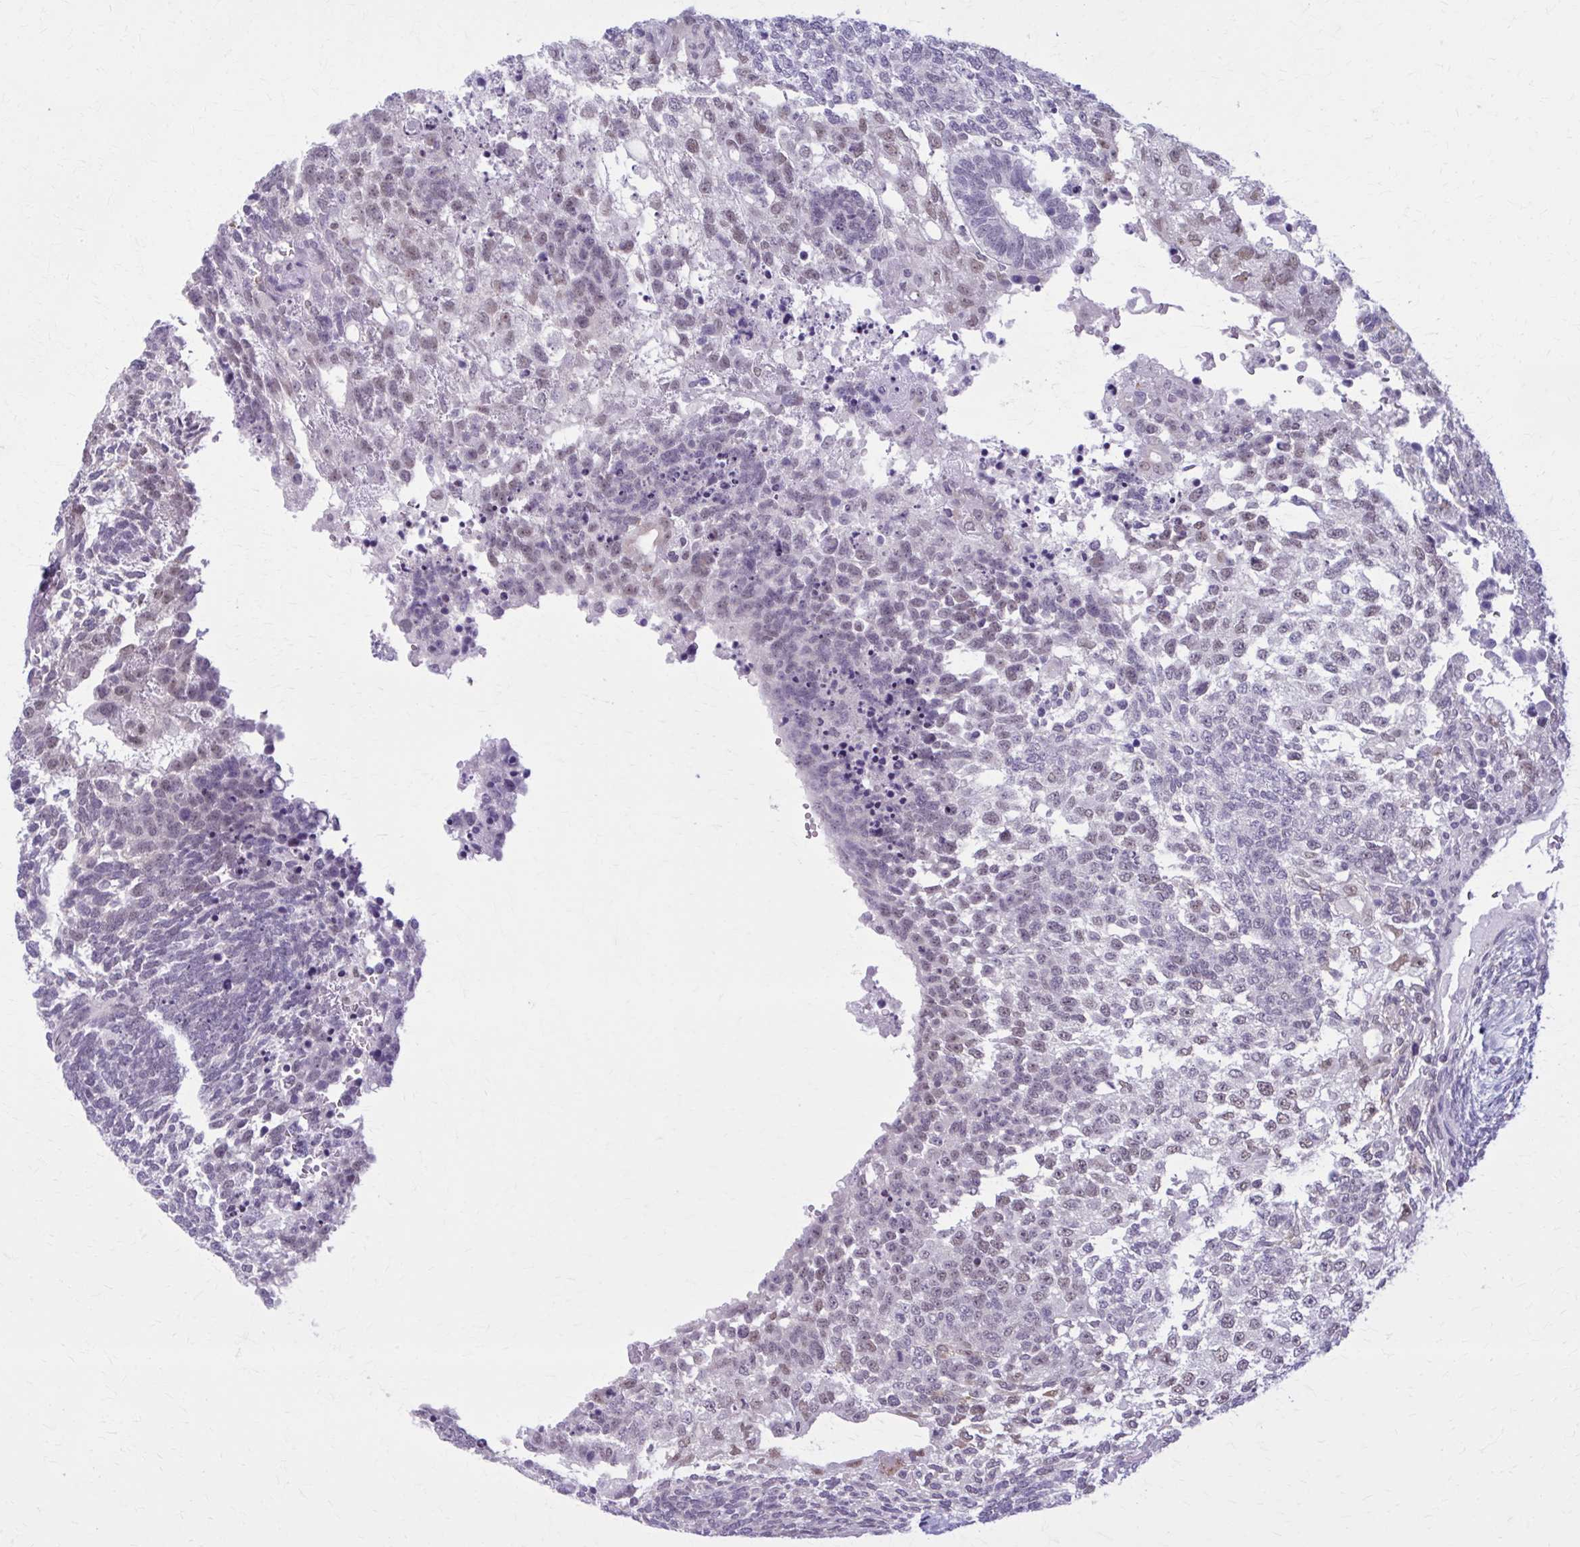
{"staining": {"intensity": "weak", "quantity": "<25%", "location": "nuclear"}, "tissue": "testis cancer", "cell_type": "Tumor cells", "image_type": "cancer", "snomed": [{"axis": "morphology", "description": "Carcinoma, Embryonal, NOS"}, {"axis": "topography", "description": "Testis"}], "caption": "This is an IHC photomicrograph of human testis embryonal carcinoma. There is no positivity in tumor cells.", "gene": "NUMBL", "patient": {"sex": "male", "age": 23}}